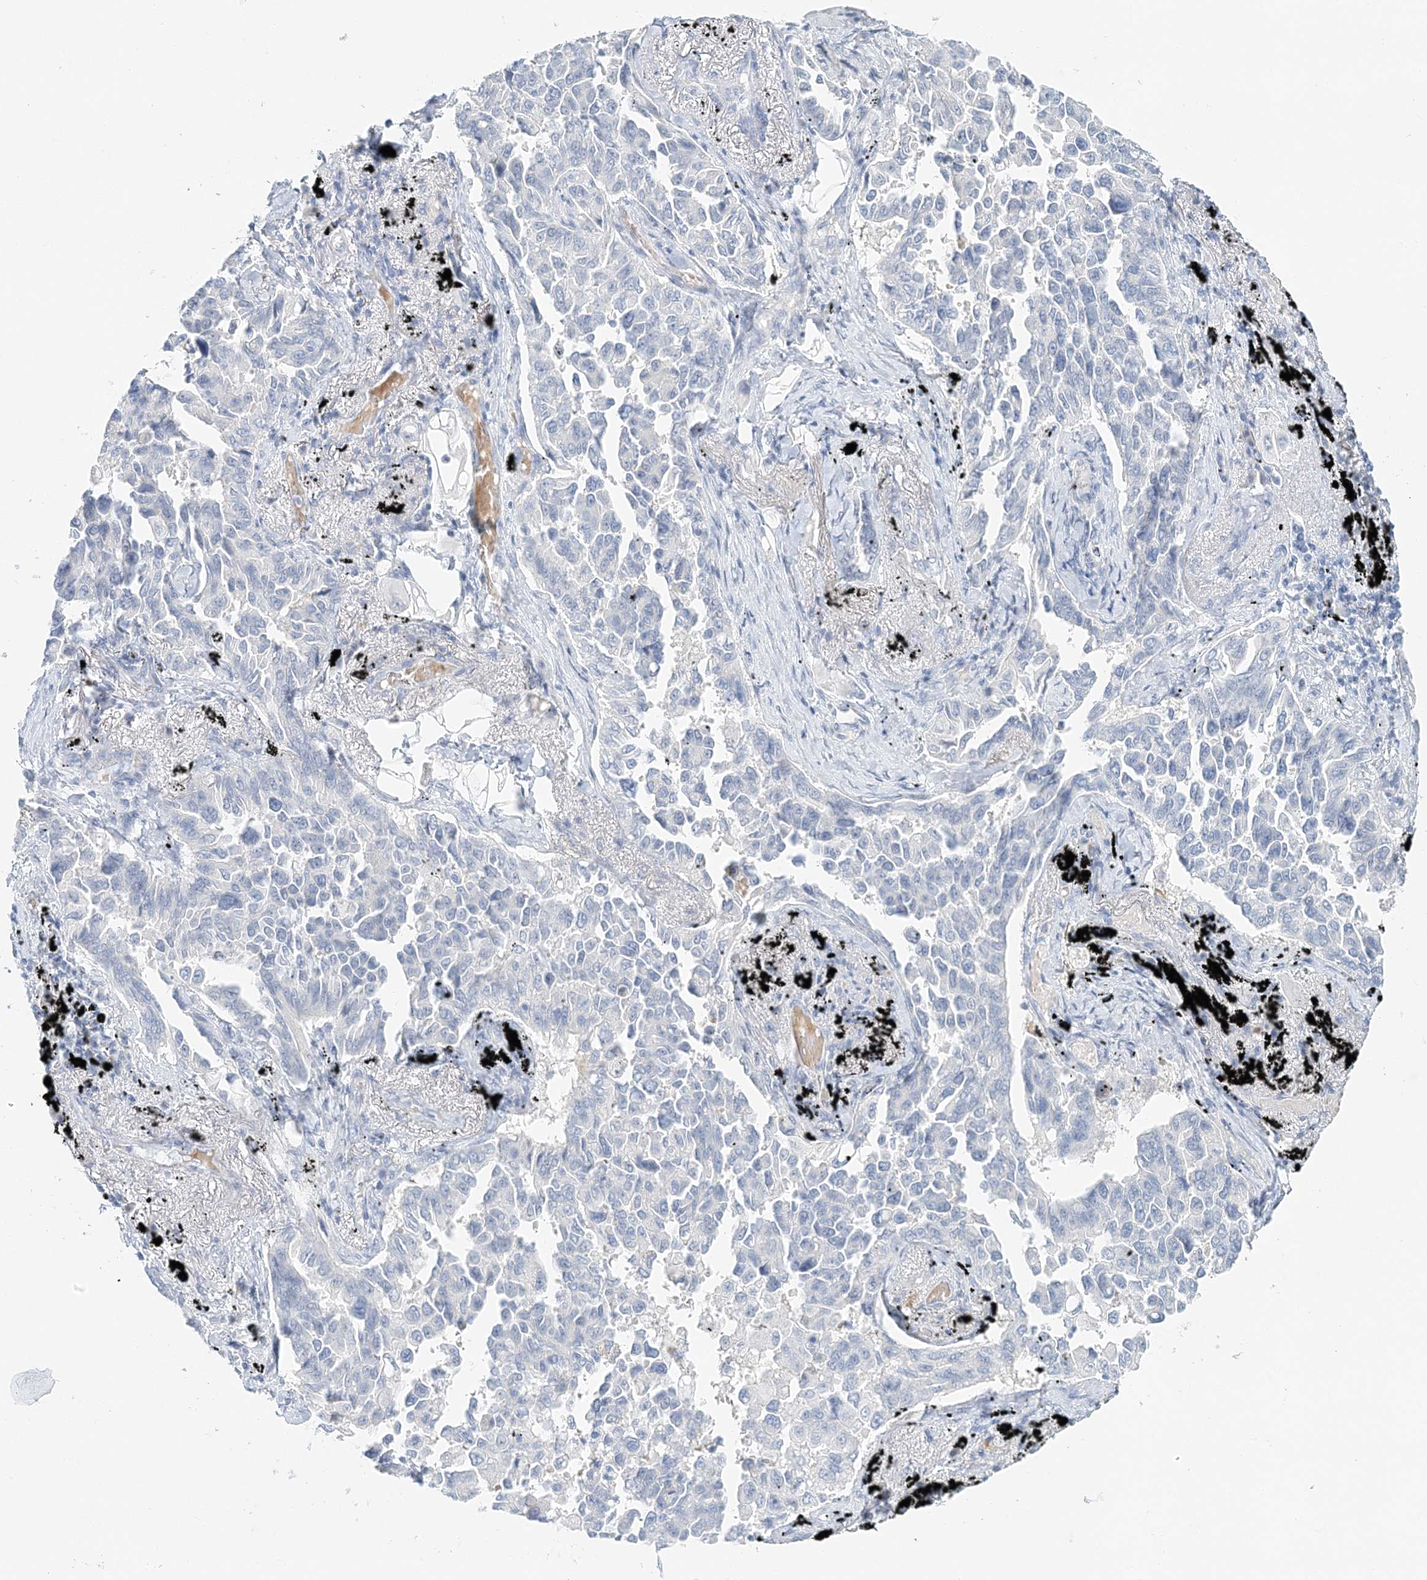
{"staining": {"intensity": "negative", "quantity": "none", "location": "none"}, "tissue": "lung cancer", "cell_type": "Tumor cells", "image_type": "cancer", "snomed": [{"axis": "morphology", "description": "Adenocarcinoma, NOS"}, {"axis": "topography", "description": "Lung"}], "caption": "An immunohistochemistry (IHC) micrograph of lung cancer (adenocarcinoma) is shown. There is no staining in tumor cells of lung cancer (adenocarcinoma).", "gene": "VILL", "patient": {"sex": "female", "age": 67}}